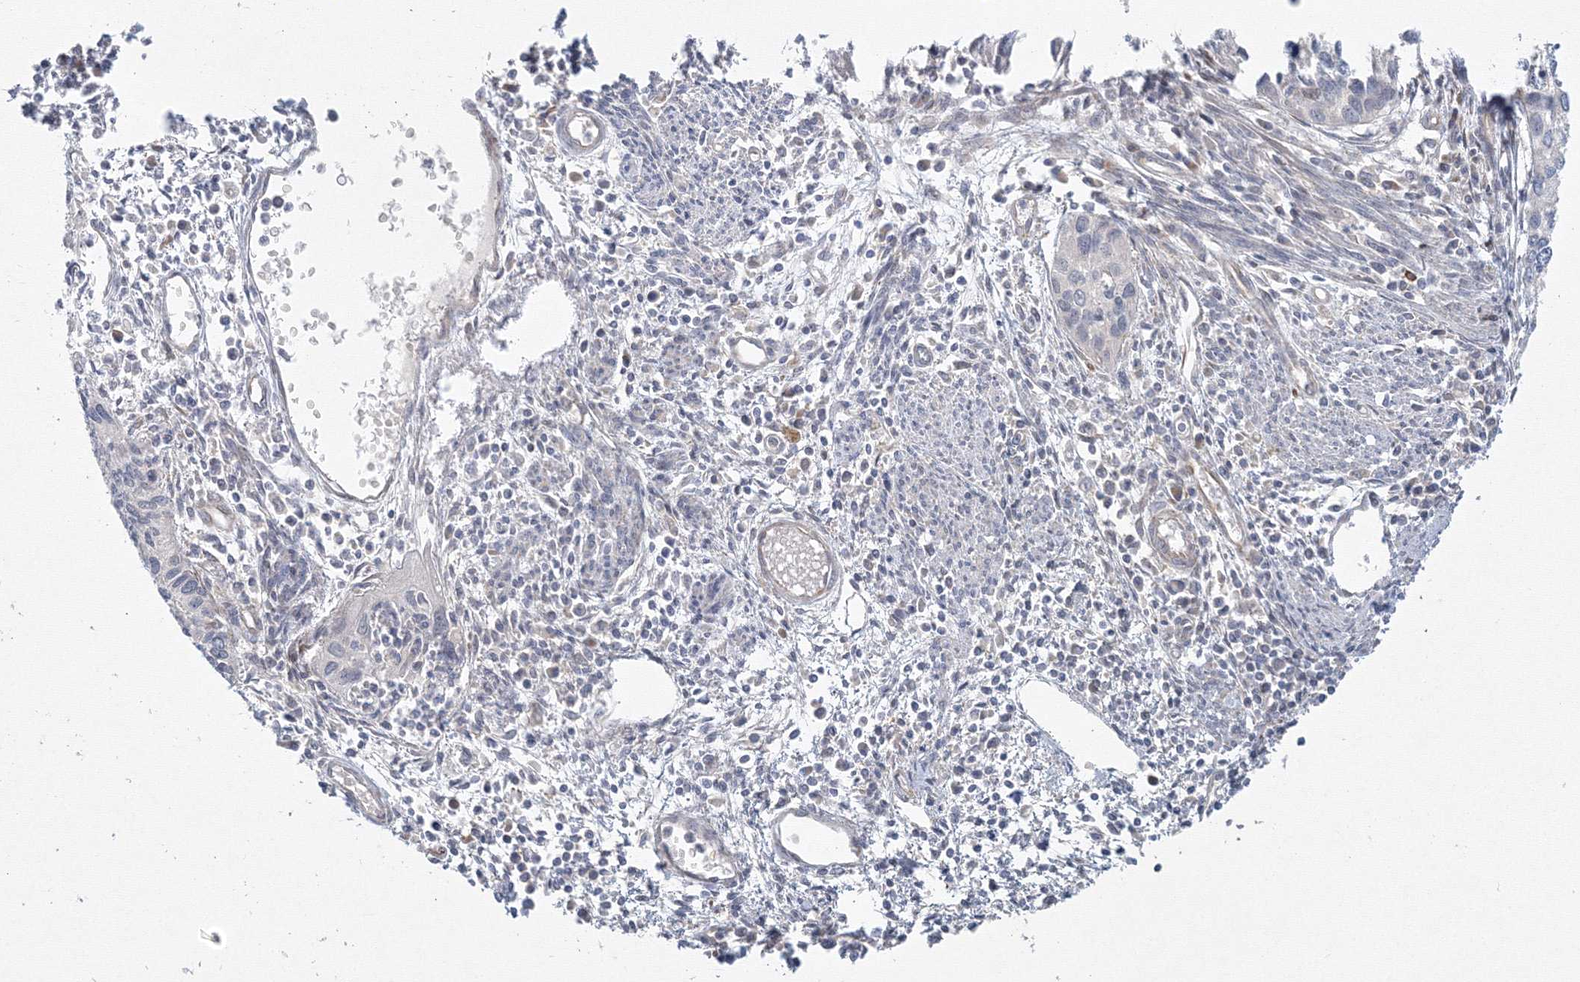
{"staining": {"intensity": "negative", "quantity": "none", "location": "none"}, "tissue": "cervical cancer", "cell_type": "Tumor cells", "image_type": "cancer", "snomed": [{"axis": "morphology", "description": "Squamous cell carcinoma, NOS"}, {"axis": "topography", "description": "Cervix"}], "caption": "Immunohistochemistry (IHC) of human cervical squamous cell carcinoma displays no positivity in tumor cells.", "gene": "WDR49", "patient": {"sex": "female", "age": 55}}